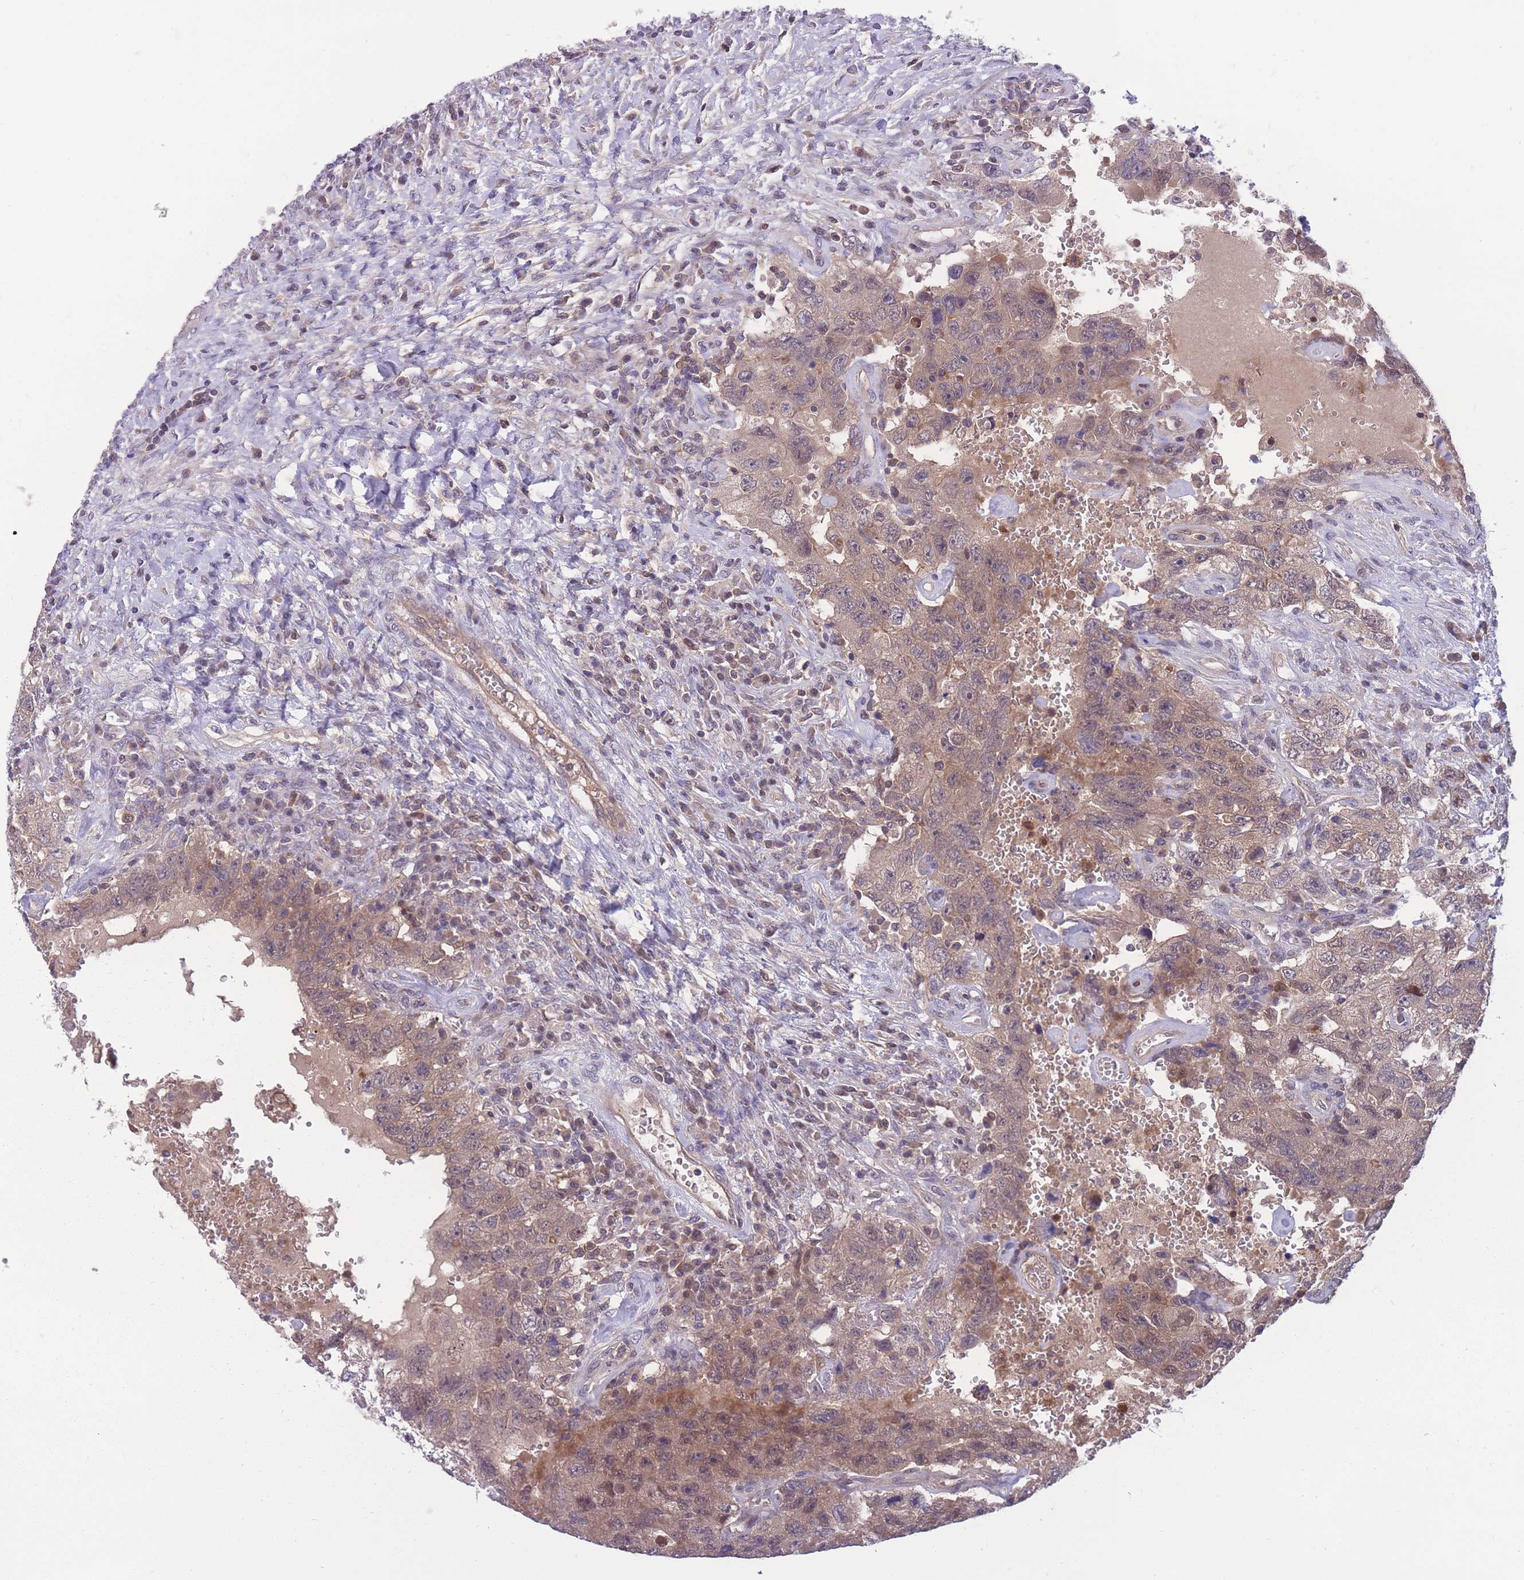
{"staining": {"intensity": "moderate", "quantity": ">75%", "location": "cytoplasmic/membranous"}, "tissue": "testis cancer", "cell_type": "Tumor cells", "image_type": "cancer", "snomed": [{"axis": "morphology", "description": "Carcinoma, Embryonal, NOS"}, {"axis": "topography", "description": "Testis"}], "caption": "A medium amount of moderate cytoplasmic/membranous expression is present in about >75% of tumor cells in testis cancer tissue.", "gene": "UBE2N", "patient": {"sex": "male", "age": 26}}